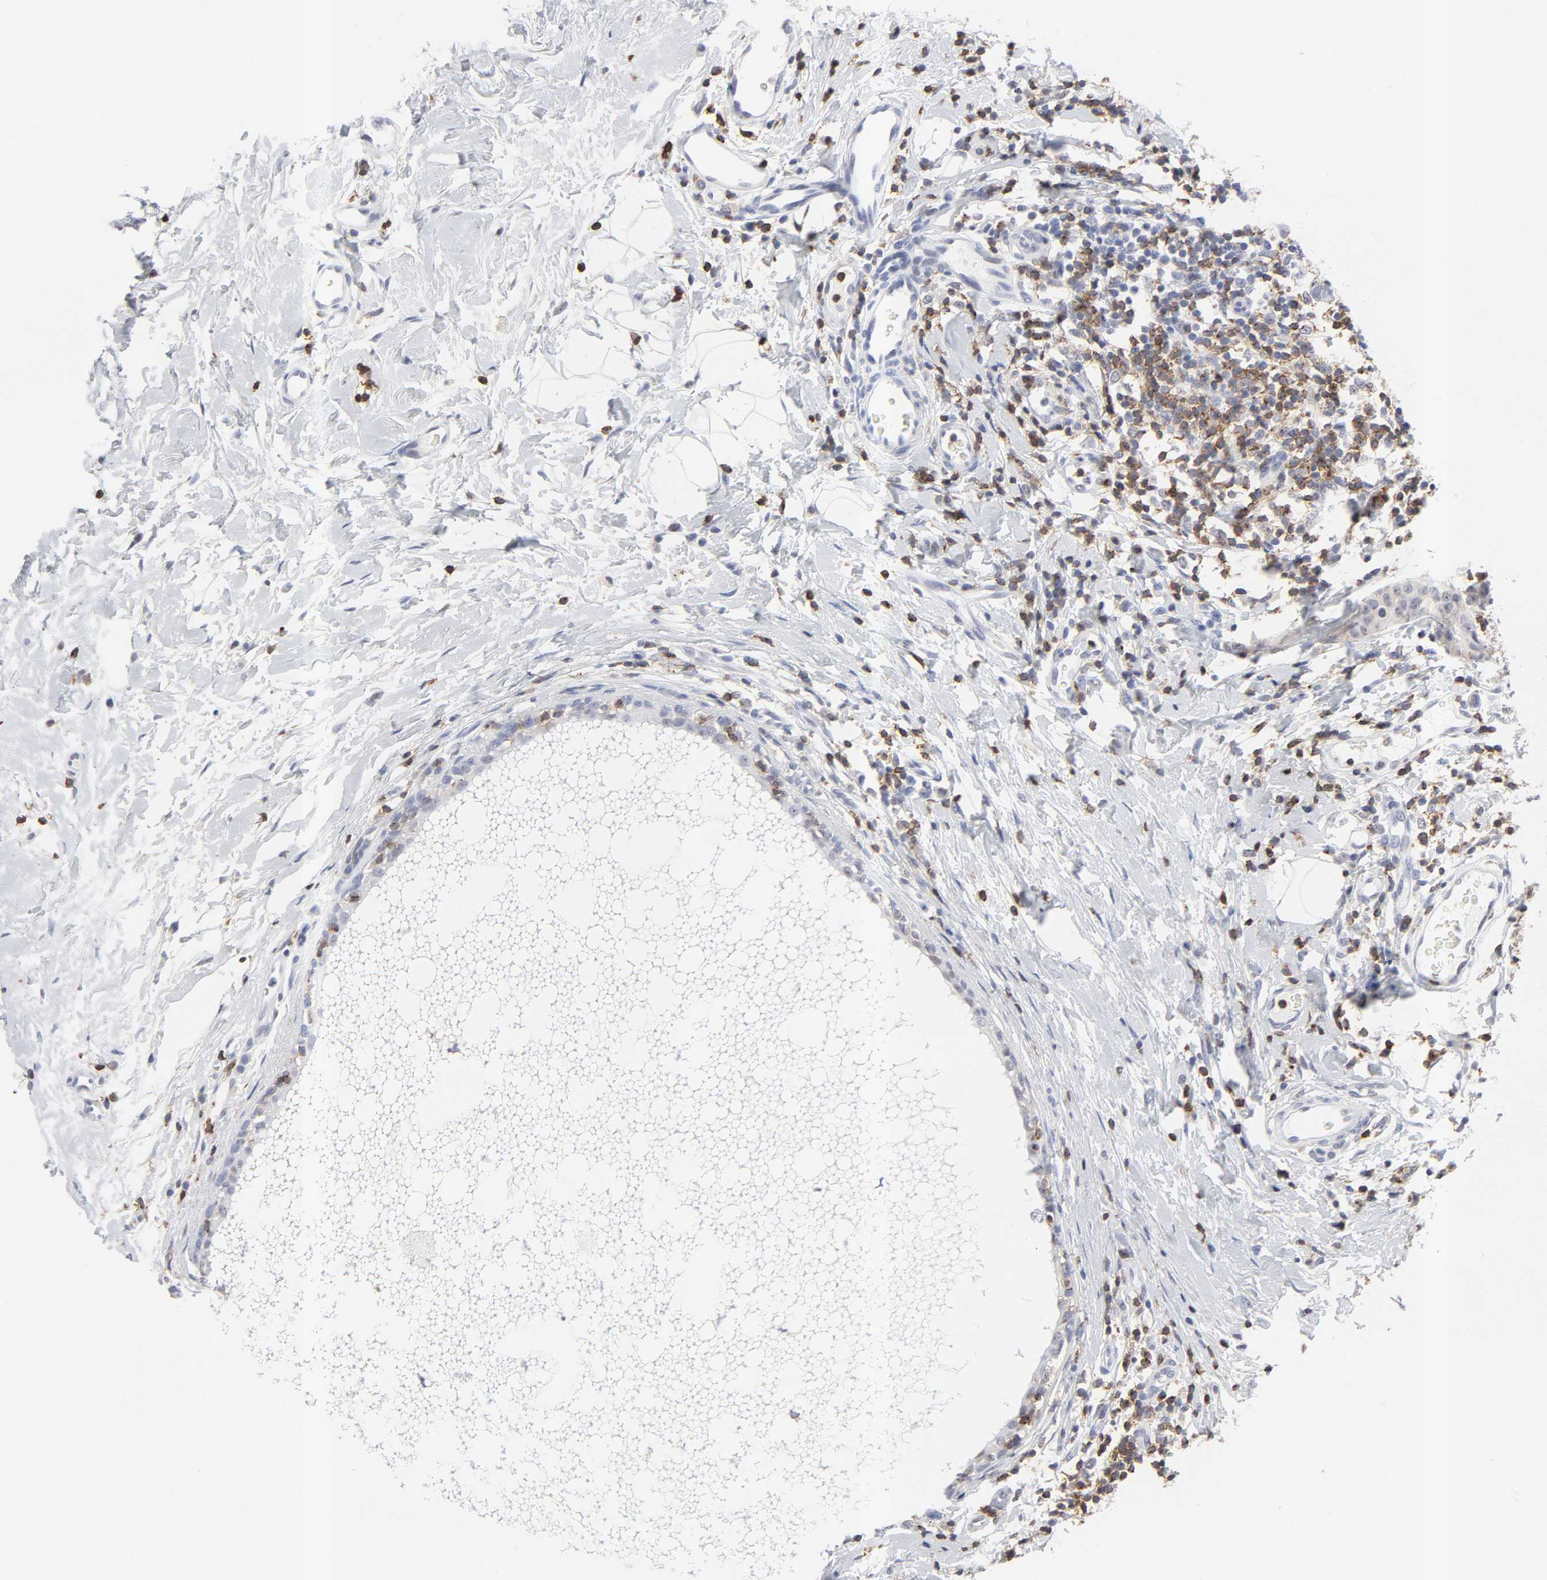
{"staining": {"intensity": "weak", "quantity": "<25%", "location": "nuclear"}, "tissue": "breast cancer", "cell_type": "Tumor cells", "image_type": "cancer", "snomed": [{"axis": "morphology", "description": "Duct carcinoma"}, {"axis": "topography", "description": "Breast"}], "caption": "DAB (3,3'-diaminobenzidine) immunohistochemical staining of human invasive ductal carcinoma (breast) demonstrates no significant positivity in tumor cells.", "gene": "CD2", "patient": {"sex": "female", "age": 40}}